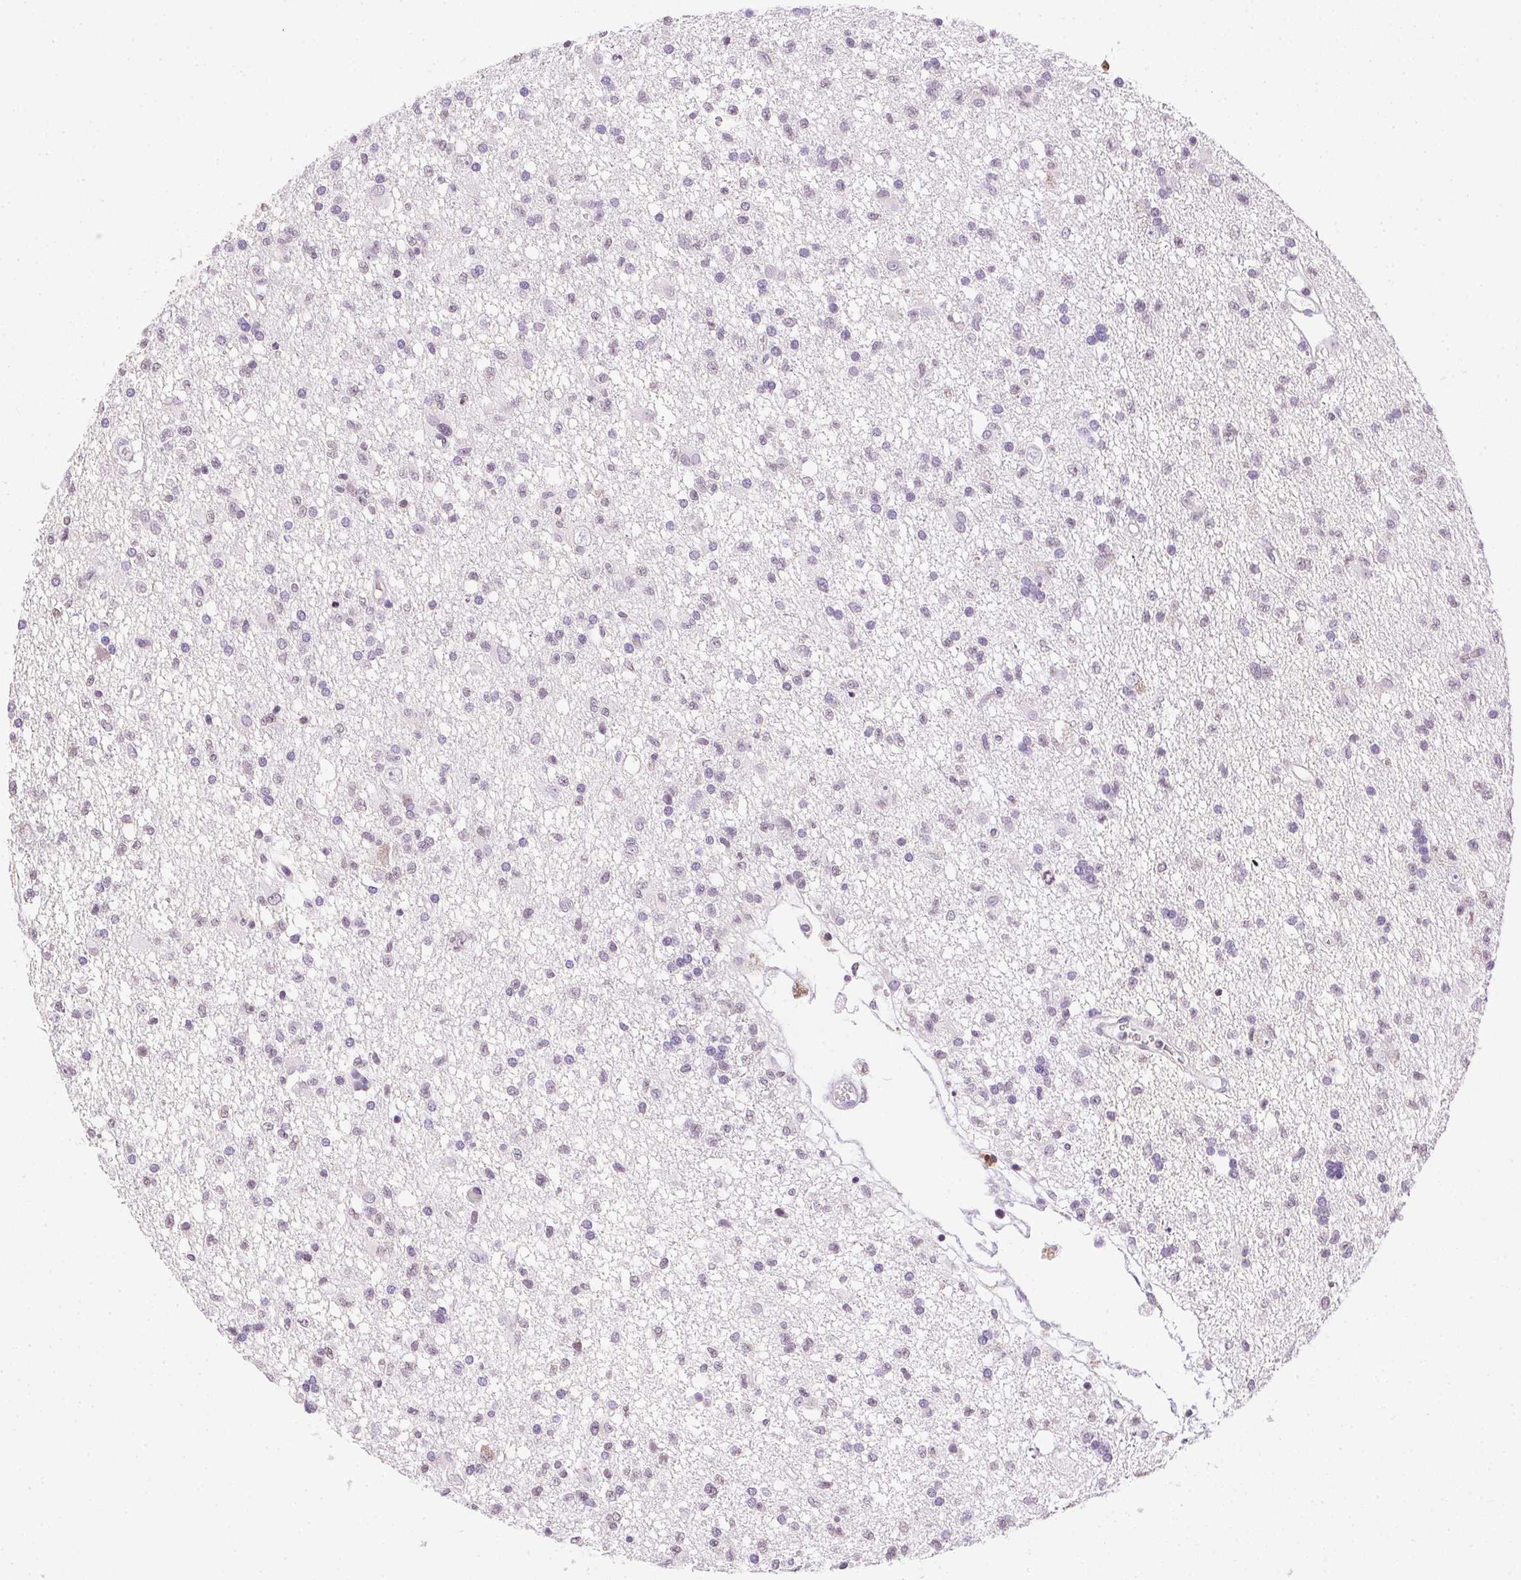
{"staining": {"intensity": "negative", "quantity": "none", "location": "none"}, "tissue": "glioma", "cell_type": "Tumor cells", "image_type": "cancer", "snomed": [{"axis": "morphology", "description": "Glioma, malignant, Low grade"}, {"axis": "topography", "description": "Brain"}], "caption": "IHC image of neoplastic tissue: glioma stained with DAB (3,3'-diaminobenzidine) exhibits no significant protein staining in tumor cells. (Brightfield microscopy of DAB immunohistochemistry at high magnification).", "gene": "PRL", "patient": {"sex": "male", "age": 64}}